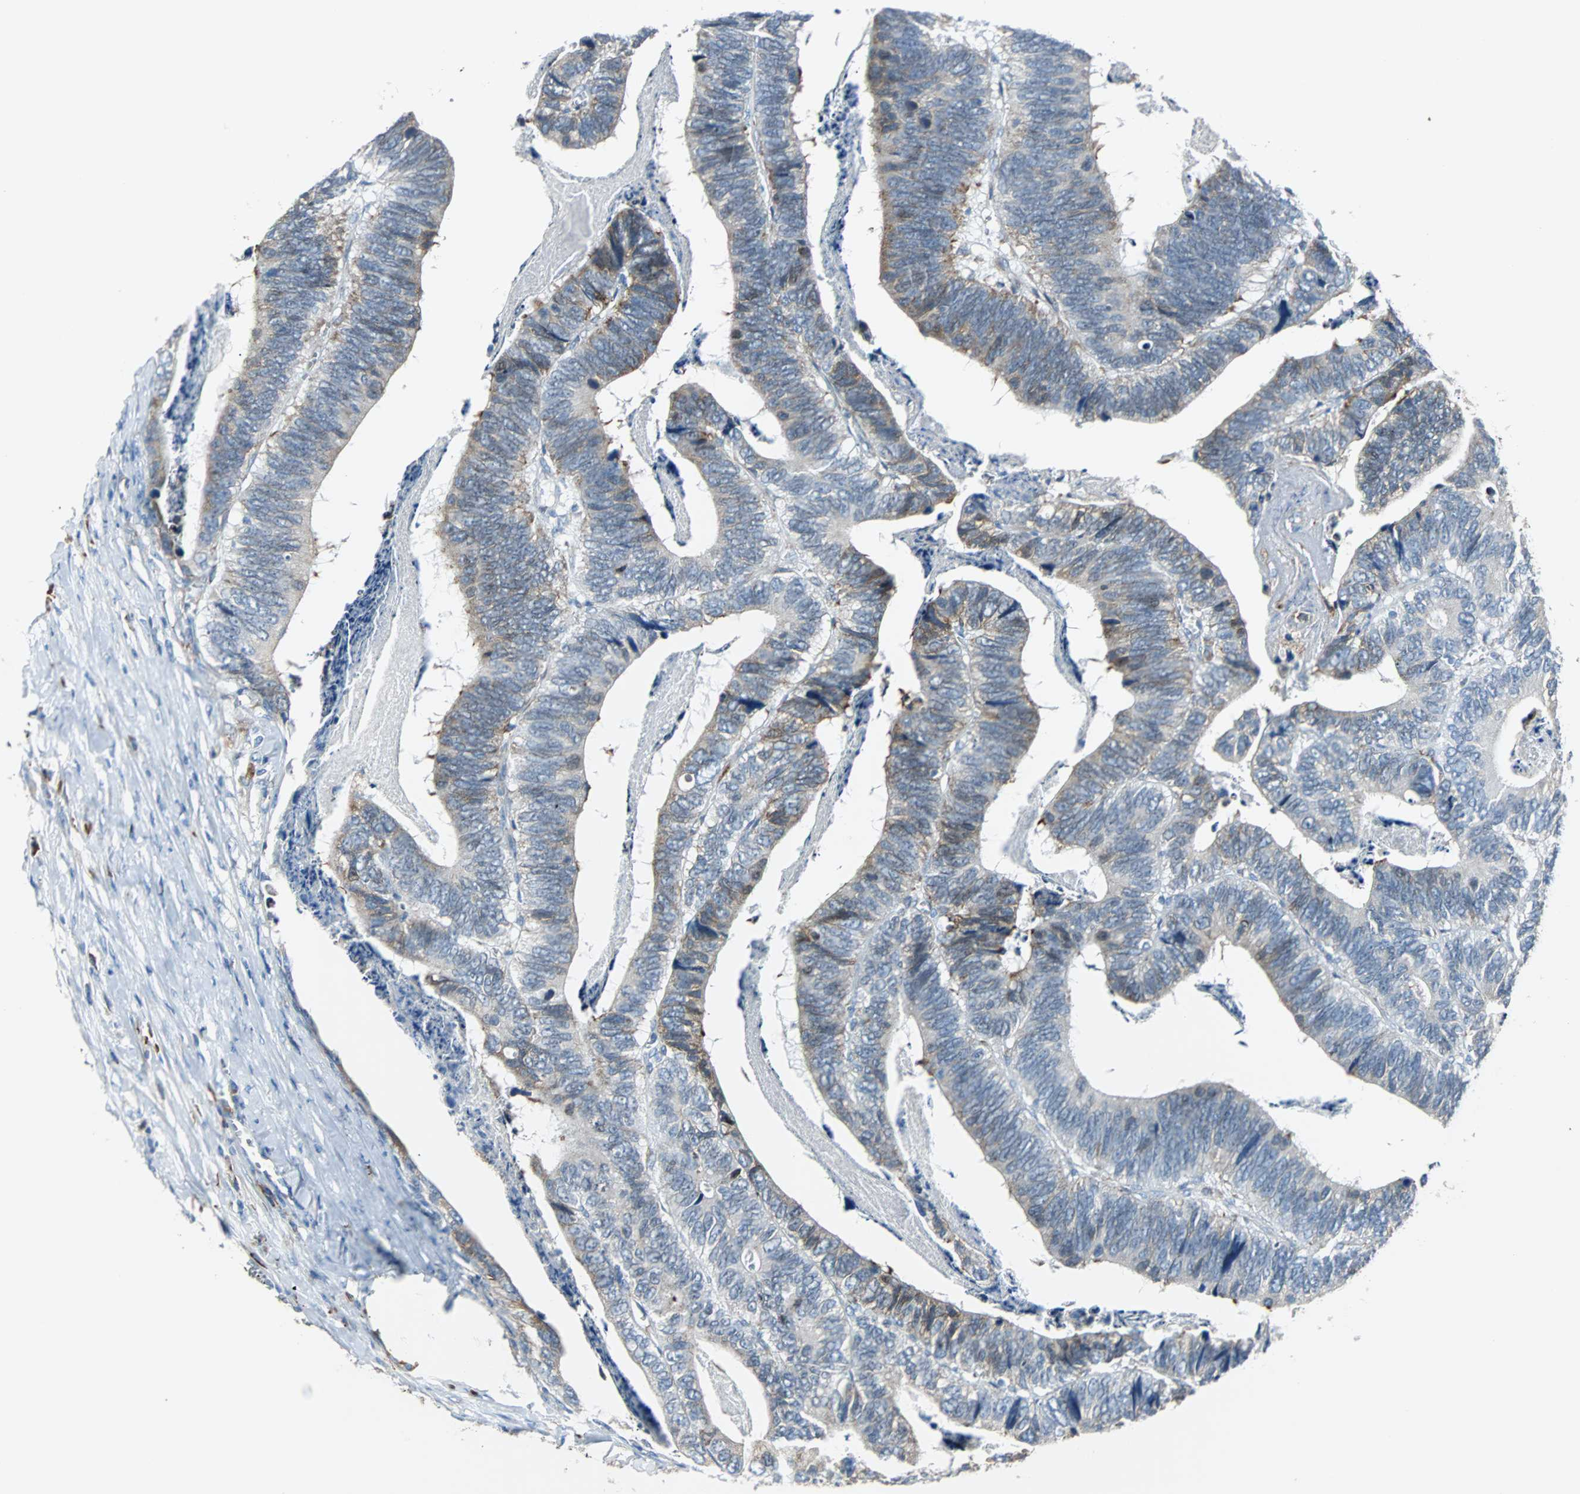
{"staining": {"intensity": "weak", "quantity": "<25%", "location": "cytoplasmic/membranous"}, "tissue": "colorectal cancer", "cell_type": "Tumor cells", "image_type": "cancer", "snomed": [{"axis": "morphology", "description": "Adenocarcinoma, NOS"}, {"axis": "topography", "description": "Colon"}], "caption": "Histopathology image shows no protein staining in tumor cells of colorectal cancer tissue.", "gene": "PDIA4", "patient": {"sex": "male", "age": 72}}